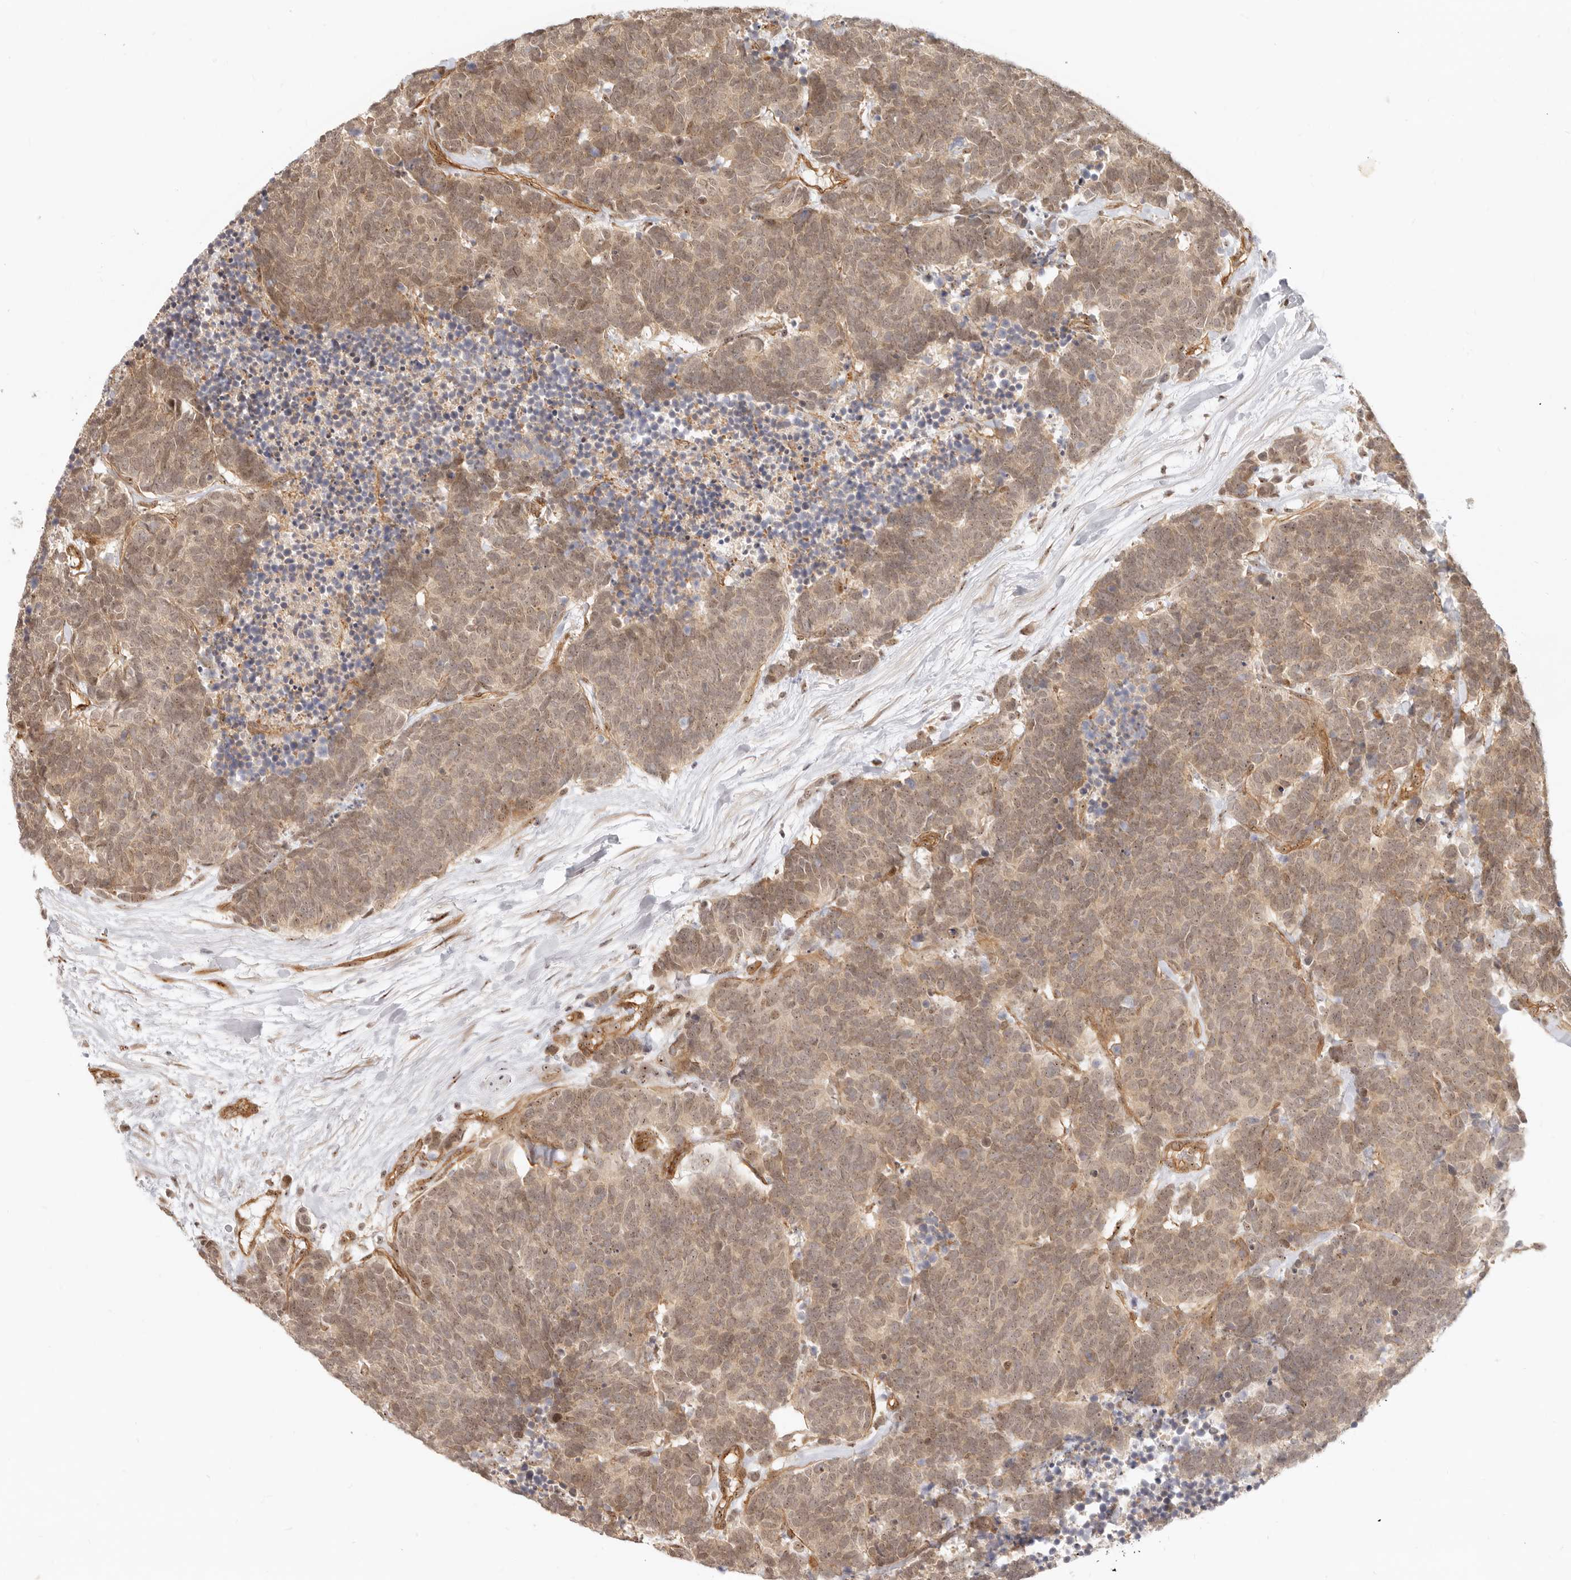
{"staining": {"intensity": "moderate", "quantity": ">75%", "location": "cytoplasmic/membranous,nuclear"}, "tissue": "carcinoid", "cell_type": "Tumor cells", "image_type": "cancer", "snomed": [{"axis": "morphology", "description": "Carcinoma, NOS"}, {"axis": "morphology", "description": "Carcinoid, malignant, NOS"}, {"axis": "topography", "description": "Urinary bladder"}], "caption": "The micrograph exhibits a brown stain indicating the presence of a protein in the cytoplasmic/membranous and nuclear of tumor cells in carcinoid.", "gene": "BAP1", "patient": {"sex": "male", "age": 57}}